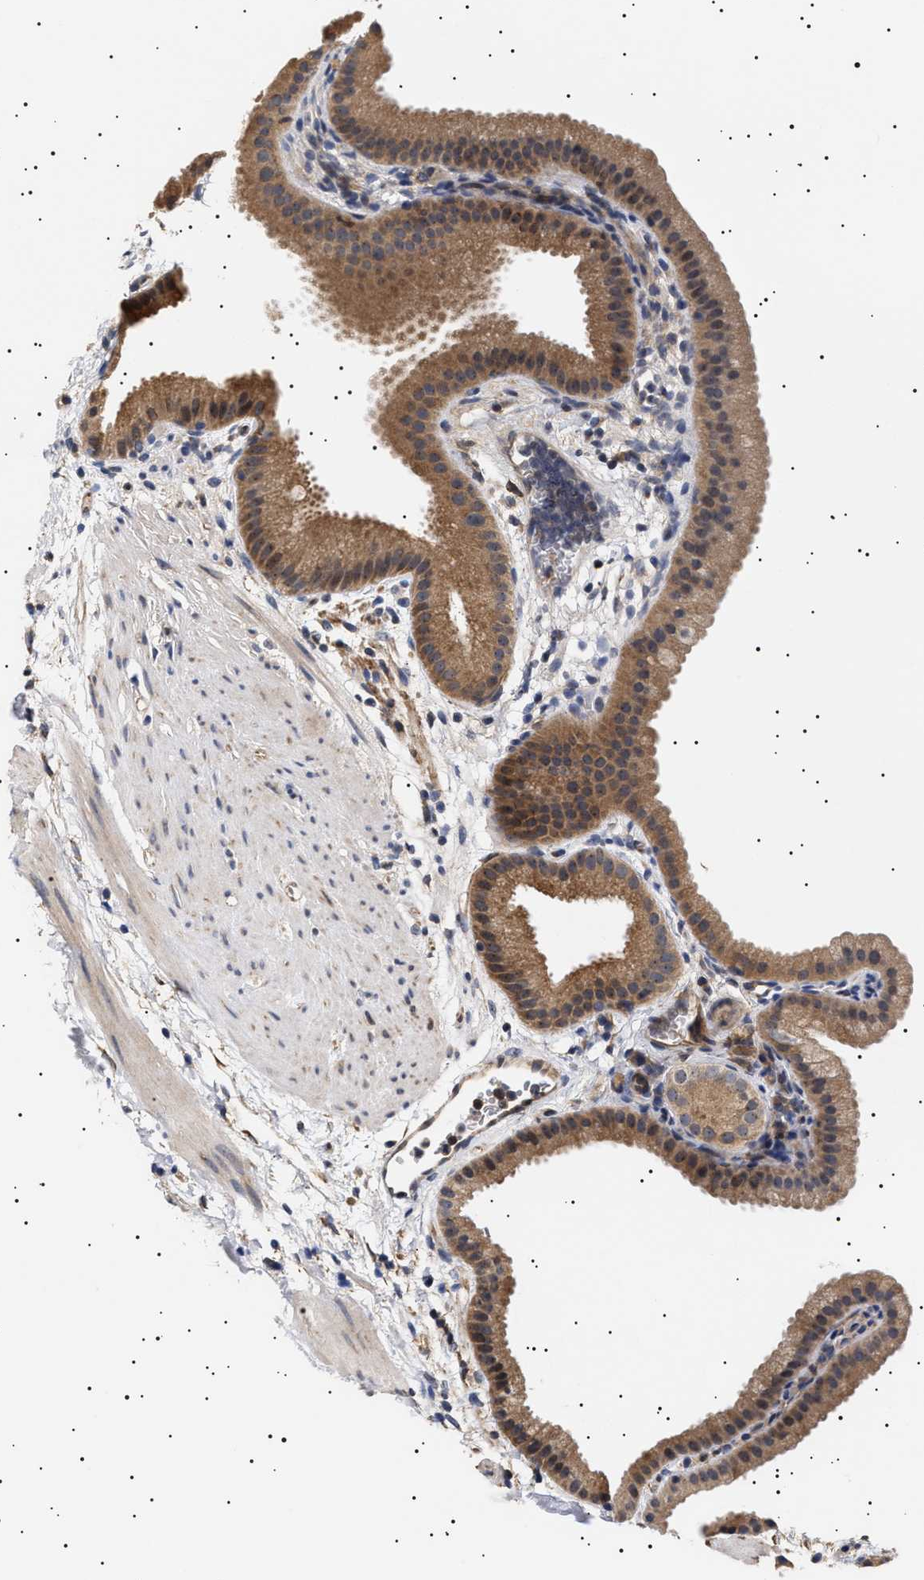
{"staining": {"intensity": "moderate", "quantity": ">75%", "location": "cytoplasmic/membranous,nuclear"}, "tissue": "gallbladder", "cell_type": "Glandular cells", "image_type": "normal", "snomed": [{"axis": "morphology", "description": "Normal tissue, NOS"}, {"axis": "topography", "description": "Gallbladder"}], "caption": "The photomicrograph demonstrates immunohistochemical staining of benign gallbladder. There is moderate cytoplasmic/membranous,nuclear positivity is identified in approximately >75% of glandular cells.", "gene": "KRBA1", "patient": {"sex": "female", "age": 64}}